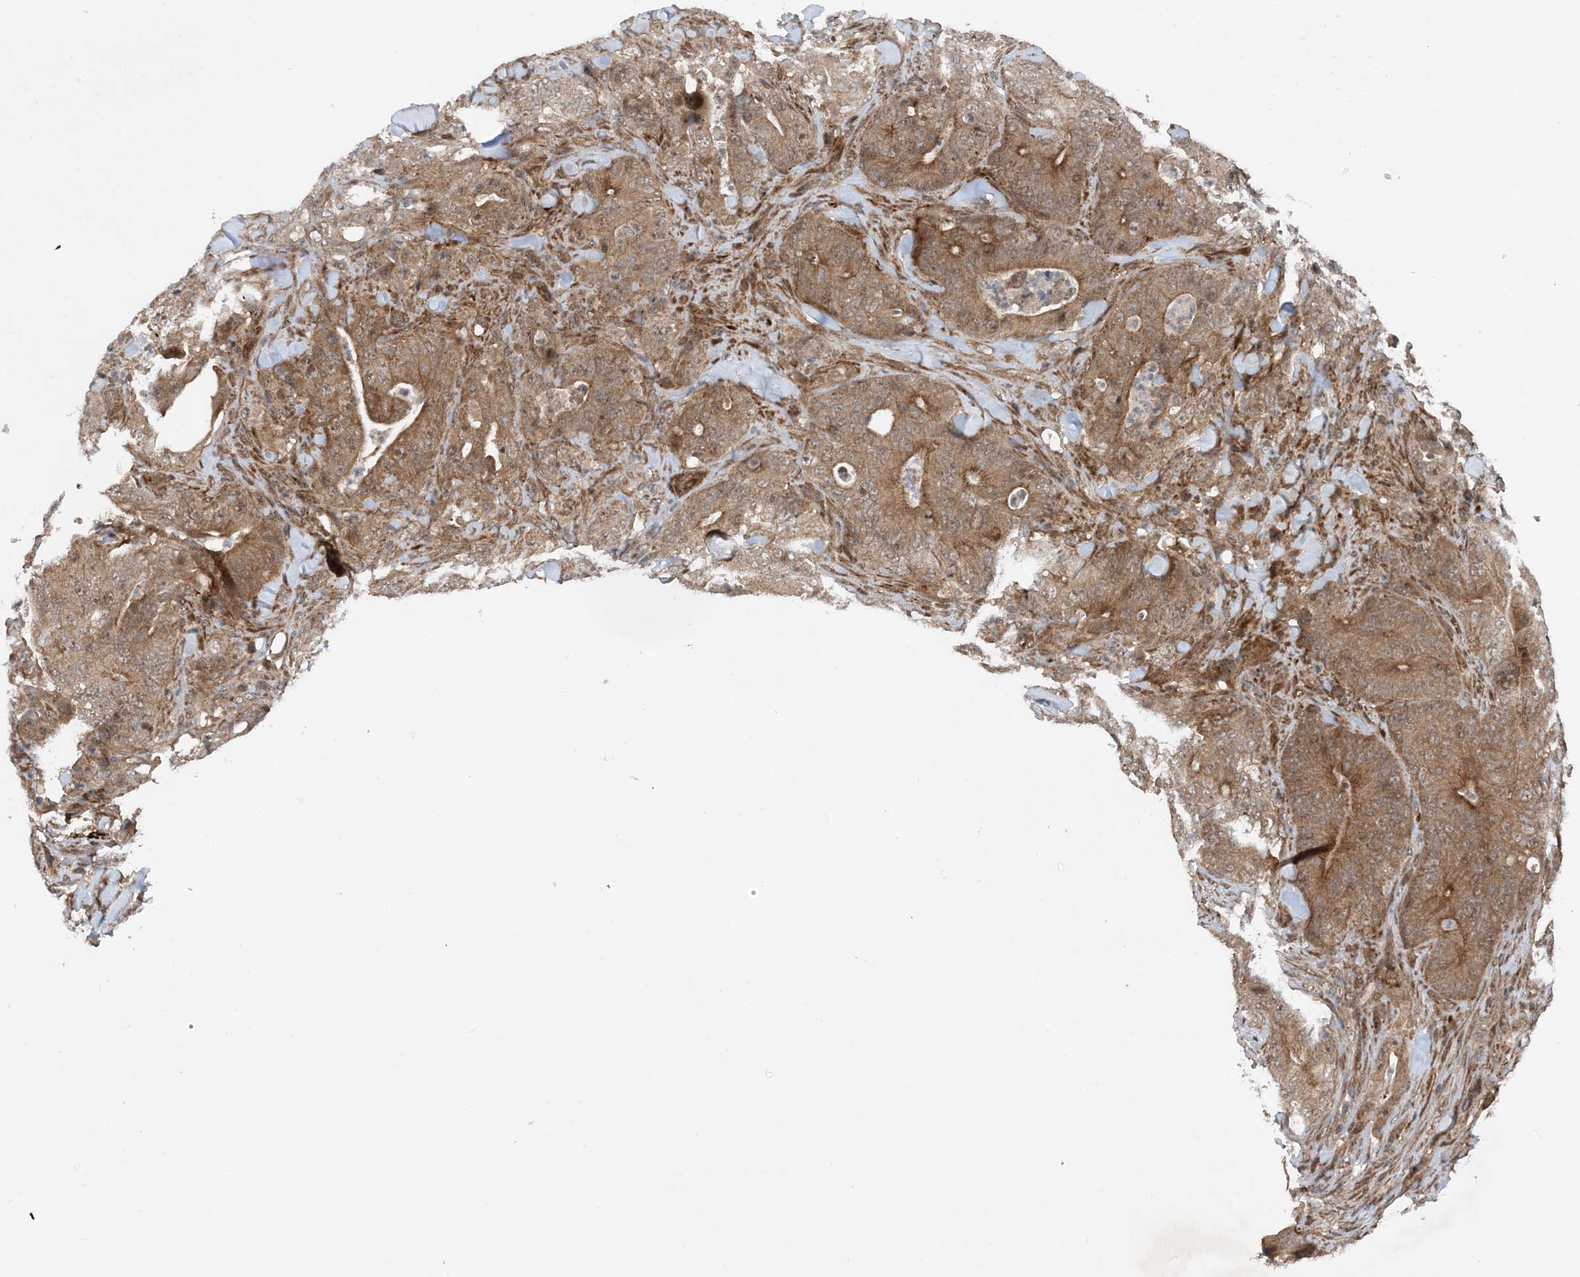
{"staining": {"intensity": "strong", "quantity": ">75%", "location": "cytoplasmic/membranous"}, "tissue": "colorectal cancer", "cell_type": "Tumor cells", "image_type": "cancer", "snomed": [{"axis": "morphology", "description": "Normal tissue, NOS"}, {"axis": "topography", "description": "Colon"}], "caption": "This micrograph exhibits immunohistochemistry (IHC) staining of colorectal cancer, with high strong cytoplasmic/membranous positivity in approximately >75% of tumor cells.", "gene": "HEMK1", "patient": {"sex": "female", "age": 82}}